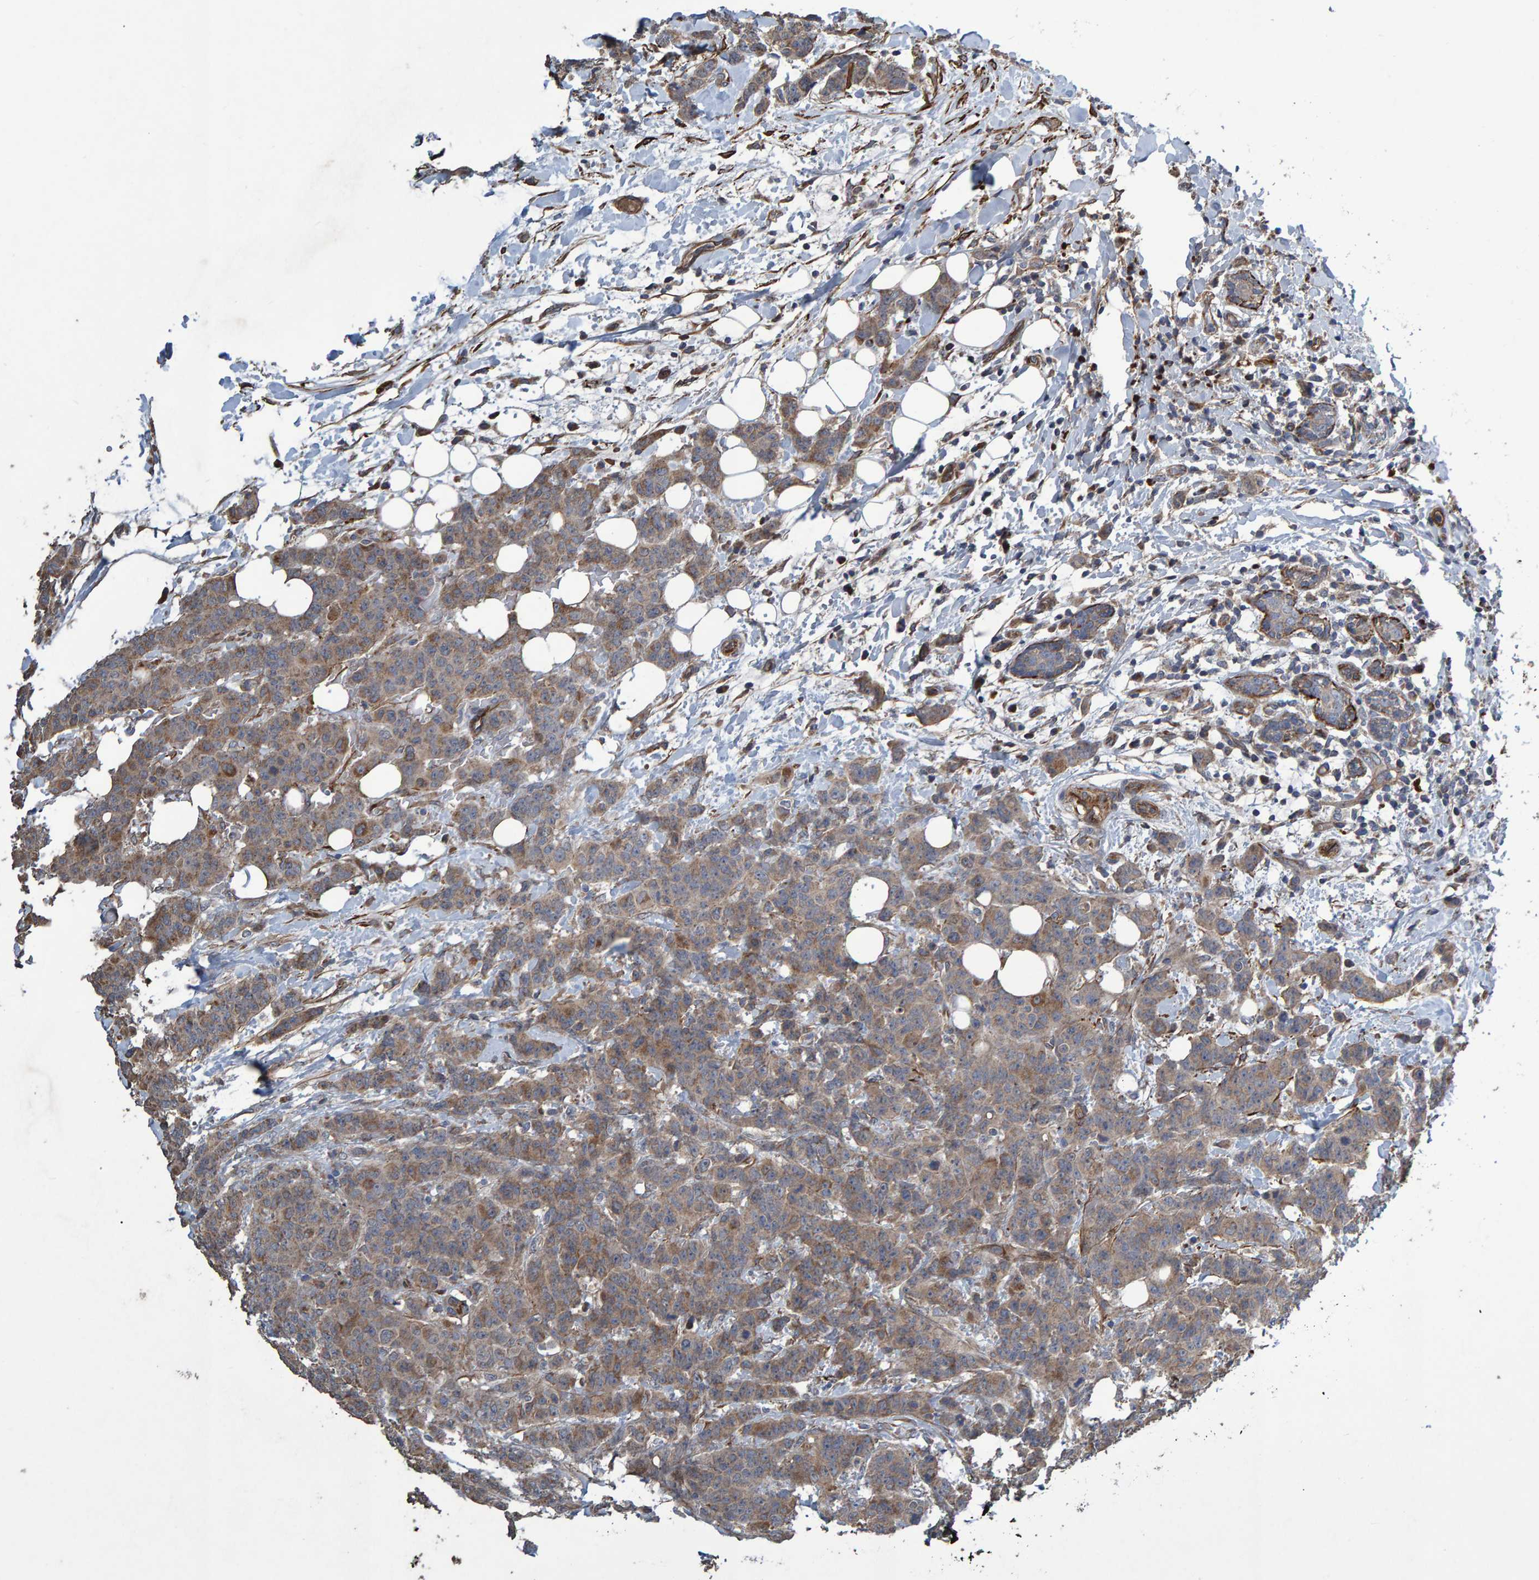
{"staining": {"intensity": "moderate", "quantity": ">75%", "location": "cytoplasmic/membranous"}, "tissue": "breast cancer", "cell_type": "Tumor cells", "image_type": "cancer", "snomed": [{"axis": "morphology", "description": "Normal tissue, NOS"}, {"axis": "morphology", "description": "Duct carcinoma"}, {"axis": "topography", "description": "Breast"}], "caption": "Tumor cells display medium levels of moderate cytoplasmic/membranous staining in about >75% of cells in invasive ductal carcinoma (breast). The staining was performed using DAB to visualize the protein expression in brown, while the nuclei were stained in blue with hematoxylin (Magnification: 20x).", "gene": "SLIT2", "patient": {"sex": "female", "age": 40}}